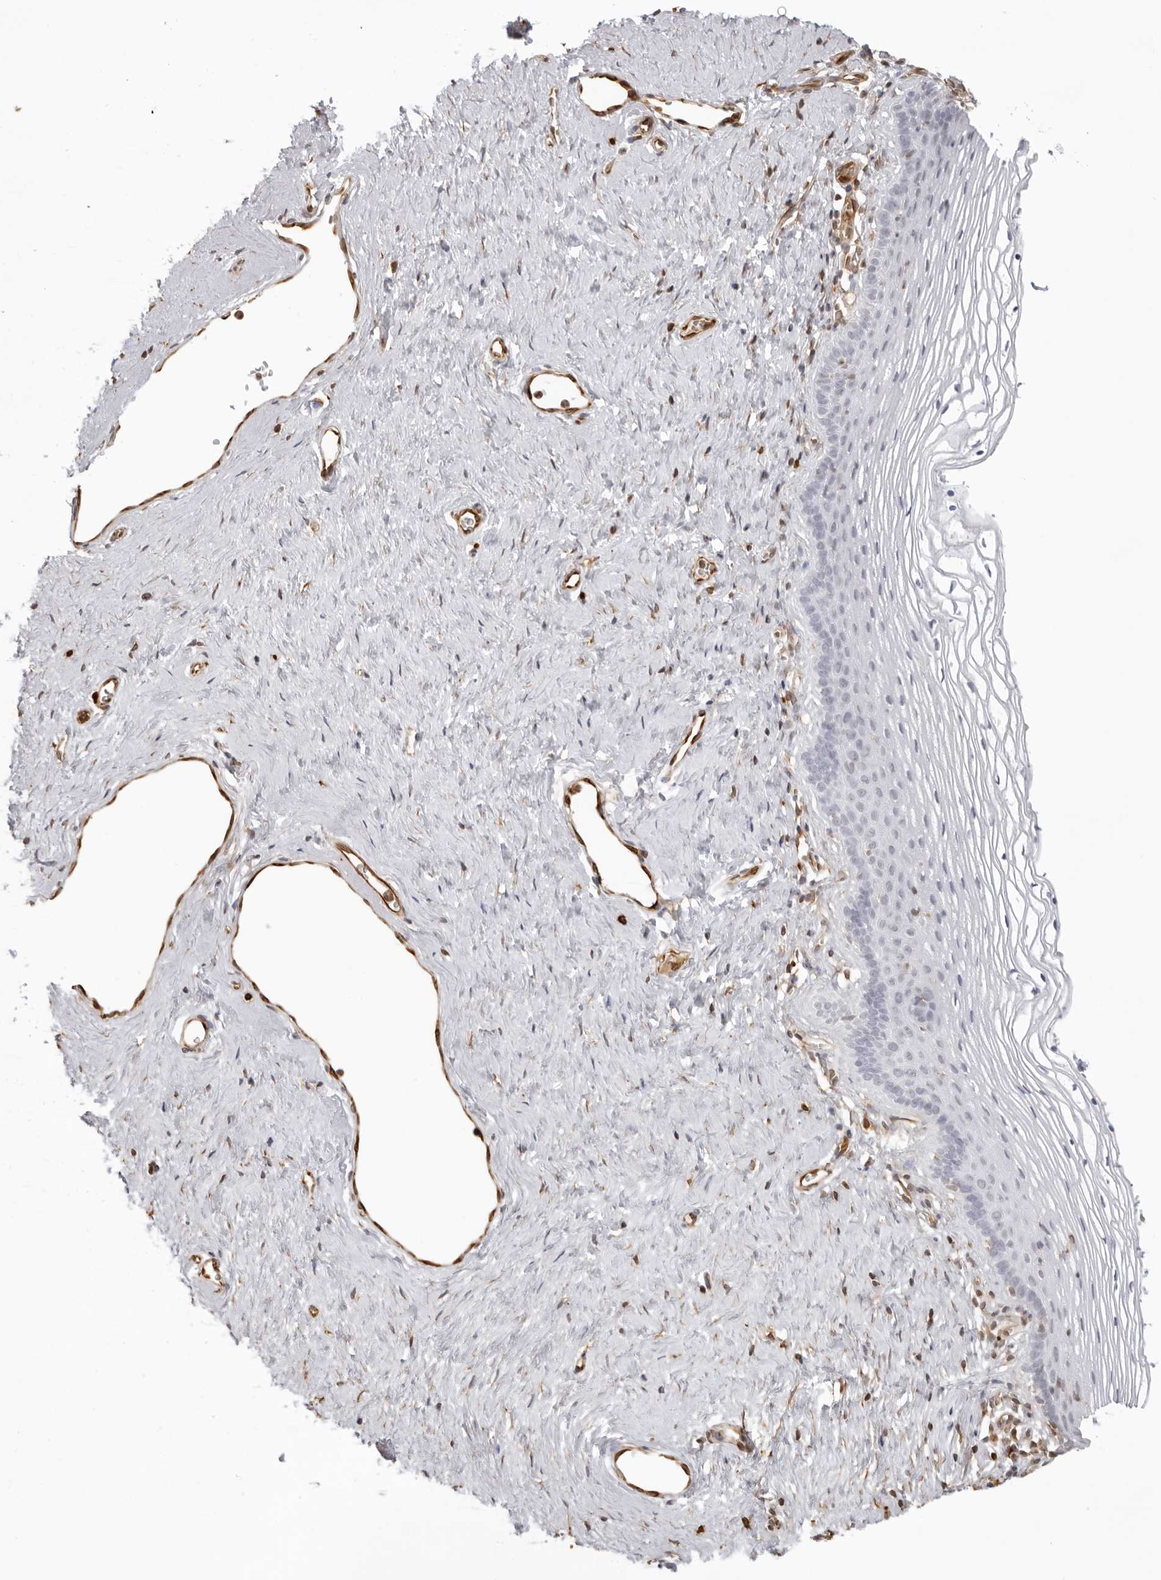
{"staining": {"intensity": "negative", "quantity": "none", "location": "none"}, "tissue": "vagina", "cell_type": "Squamous epithelial cells", "image_type": "normal", "snomed": [{"axis": "morphology", "description": "Normal tissue, NOS"}, {"axis": "topography", "description": "Vagina"}], "caption": "DAB (3,3'-diaminobenzidine) immunohistochemical staining of benign human vagina reveals no significant positivity in squamous epithelial cells. (DAB immunohistochemistry (IHC) visualized using brightfield microscopy, high magnification).", "gene": "DYNLT5", "patient": {"sex": "female", "age": 32}}